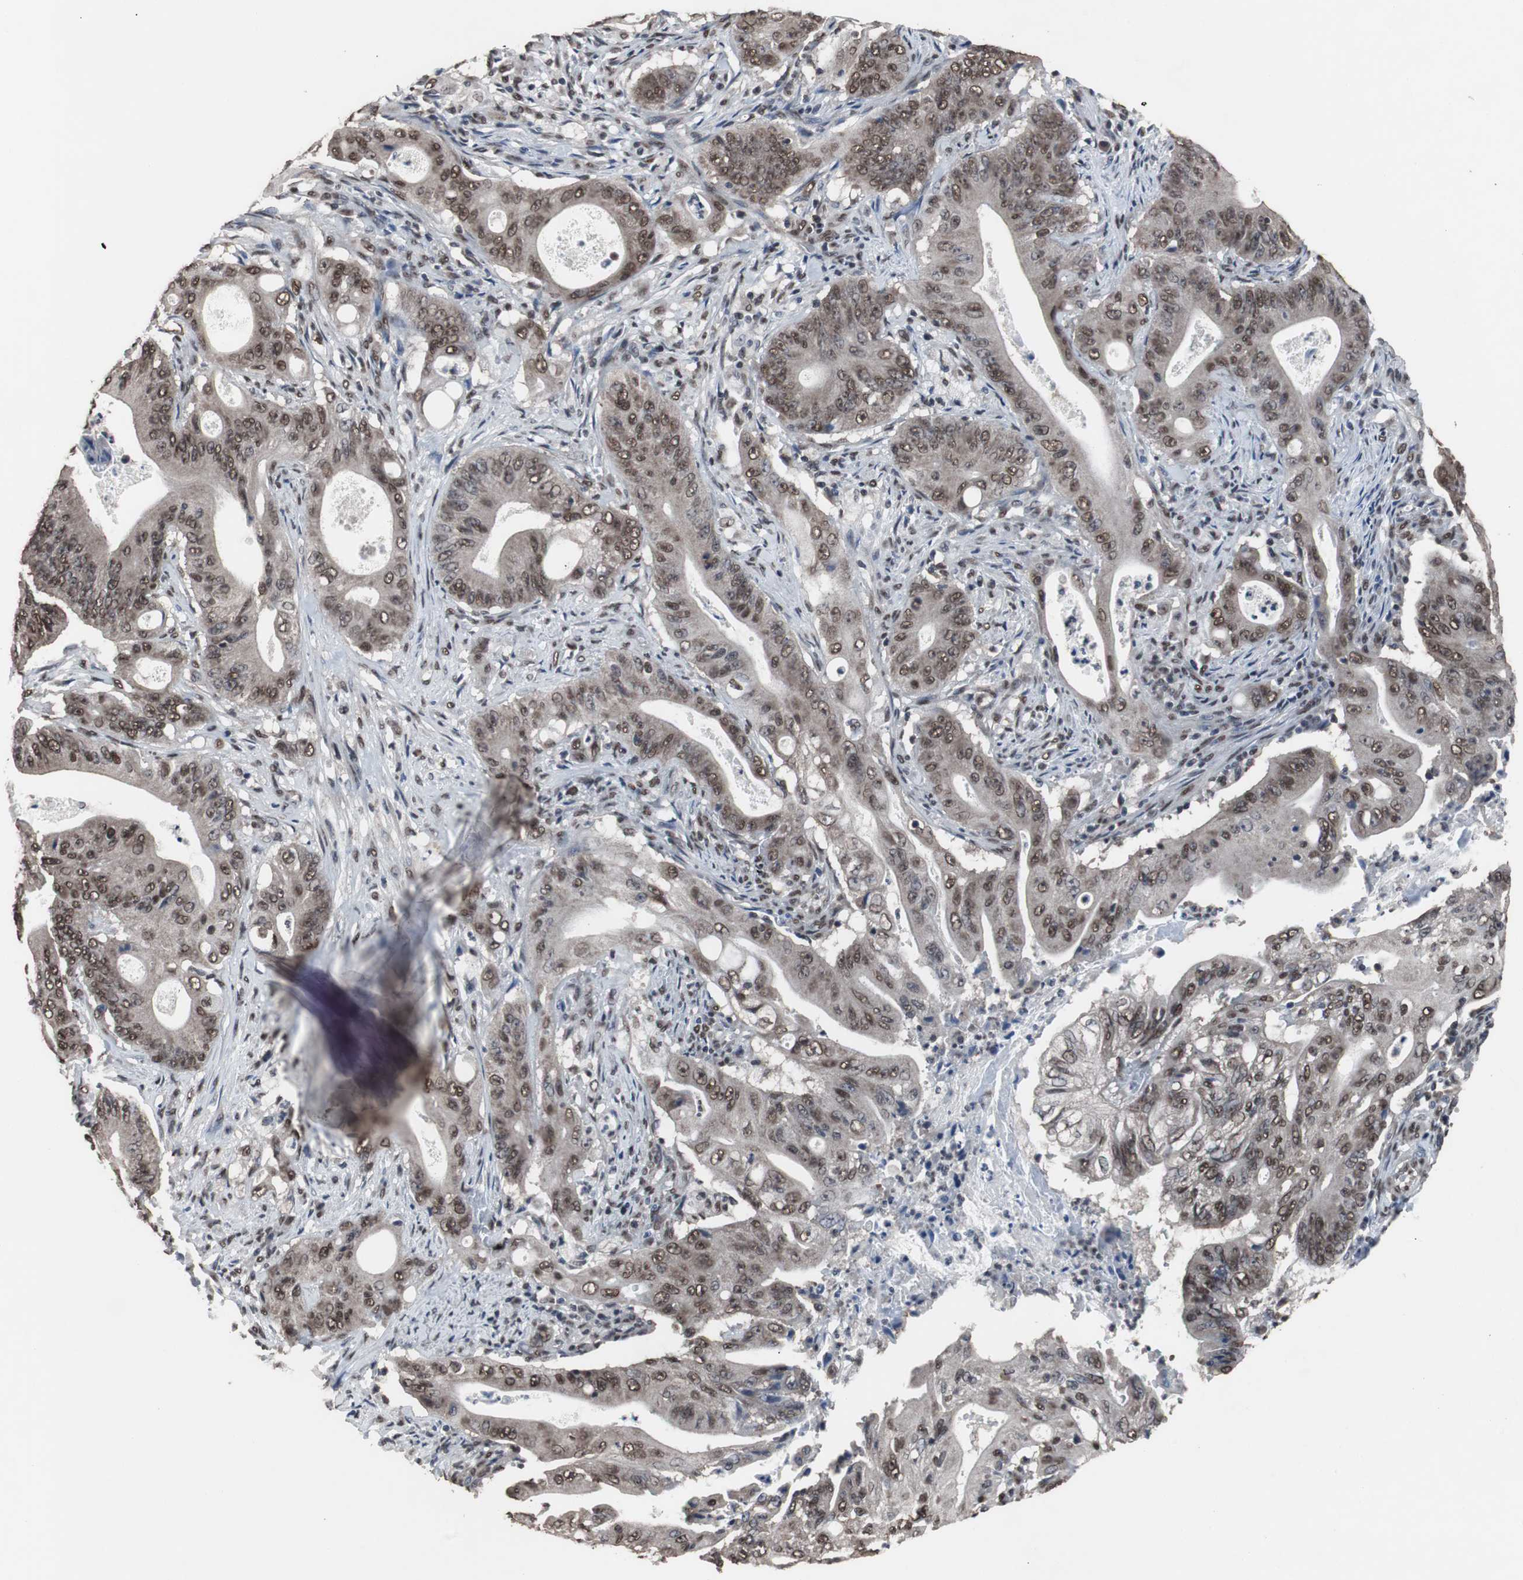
{"staining": {"intensity": "moderate", "quantity": ">75%", "location": "cytoplasmic/membranous,nuclear"}, "tissue": "pancreatic cancer", "cell_type": "Tumor cells", "image_type": "cancer", "snomed": [{"axis": "morphology", "description": "Normal tissue, NOS"}, {"axis": "topography", "description": "Lymph node"}], "caption": "Pancreatic cancer tissue exhibits moderate cytoplasmic/membranous and nuclear positivity in about >75% of tumor cells (DAB IHC with brightfield microscopy, high magnification).", "gene": "MED27", "patient": {"sex": "male", "age": 62}}